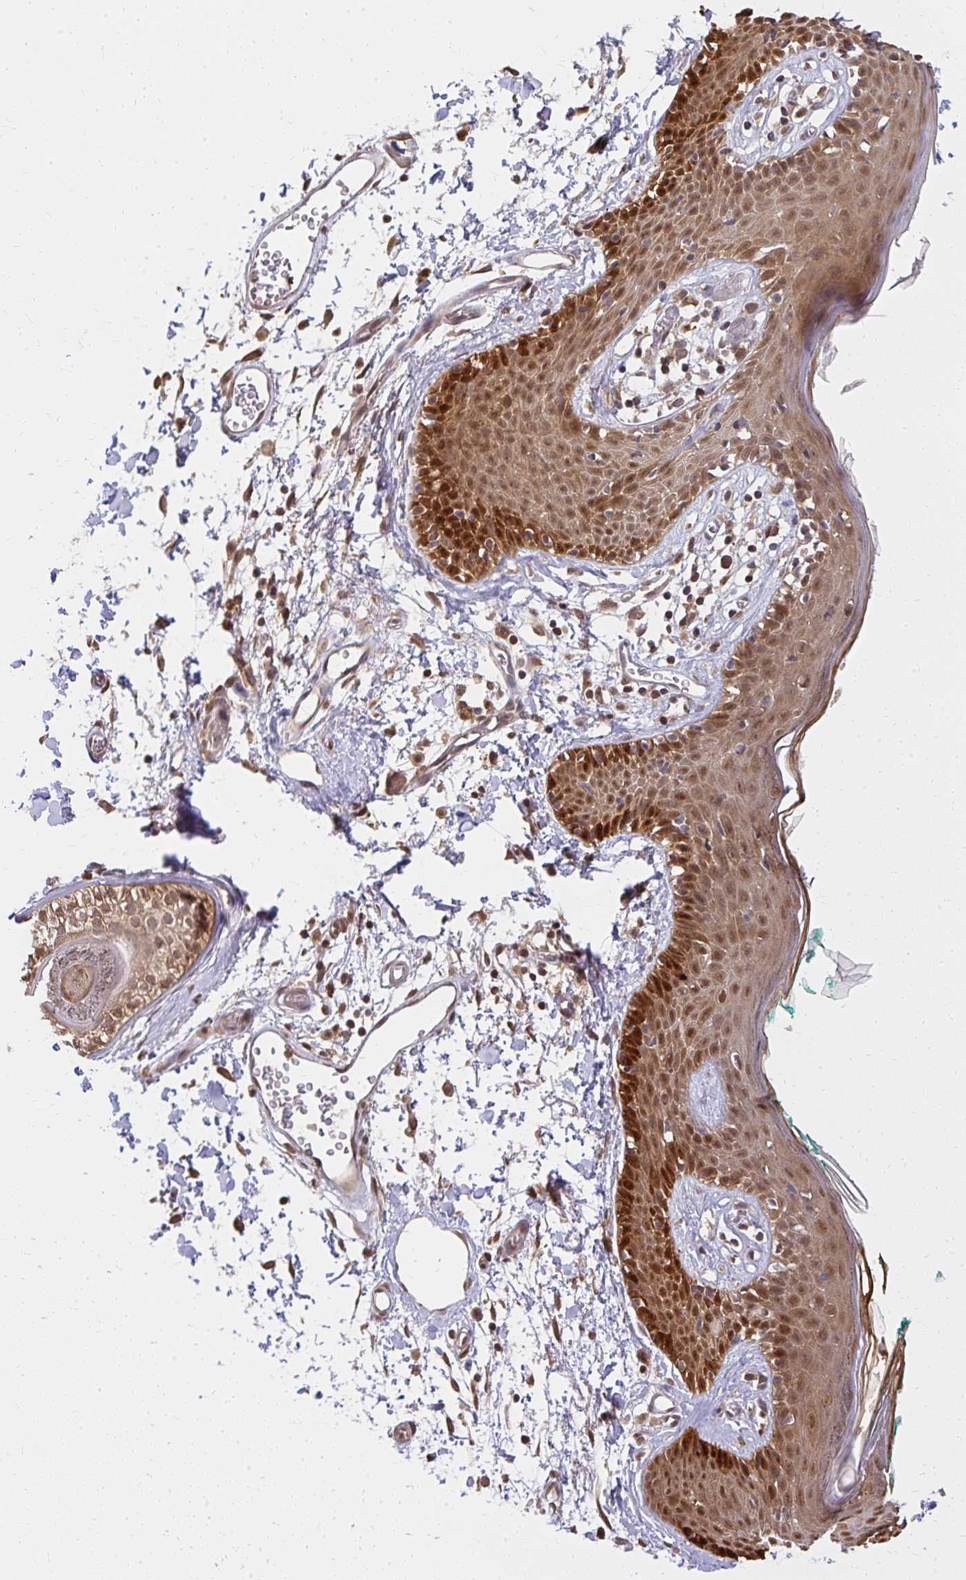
{"staining": {"intensity": "strong", "quantity": ">75%", "location": "cytoplasmic/membranous"}, "tissue": "skin", "cell_type": "Fibroblasts", "image_type": "normal", "snomed": [{"axis": "morphology", "description": "Normal tissue, NOS"}, {"axis": "topography", "description": "Skin"}], "caption": "Benign skin shows strong cytoplasmic/membranous staining in about >75% of fibroblasts Nuclei are stained in blue..", "gene": "LARS2", "patient": {"sex": "male", "age": 79}}